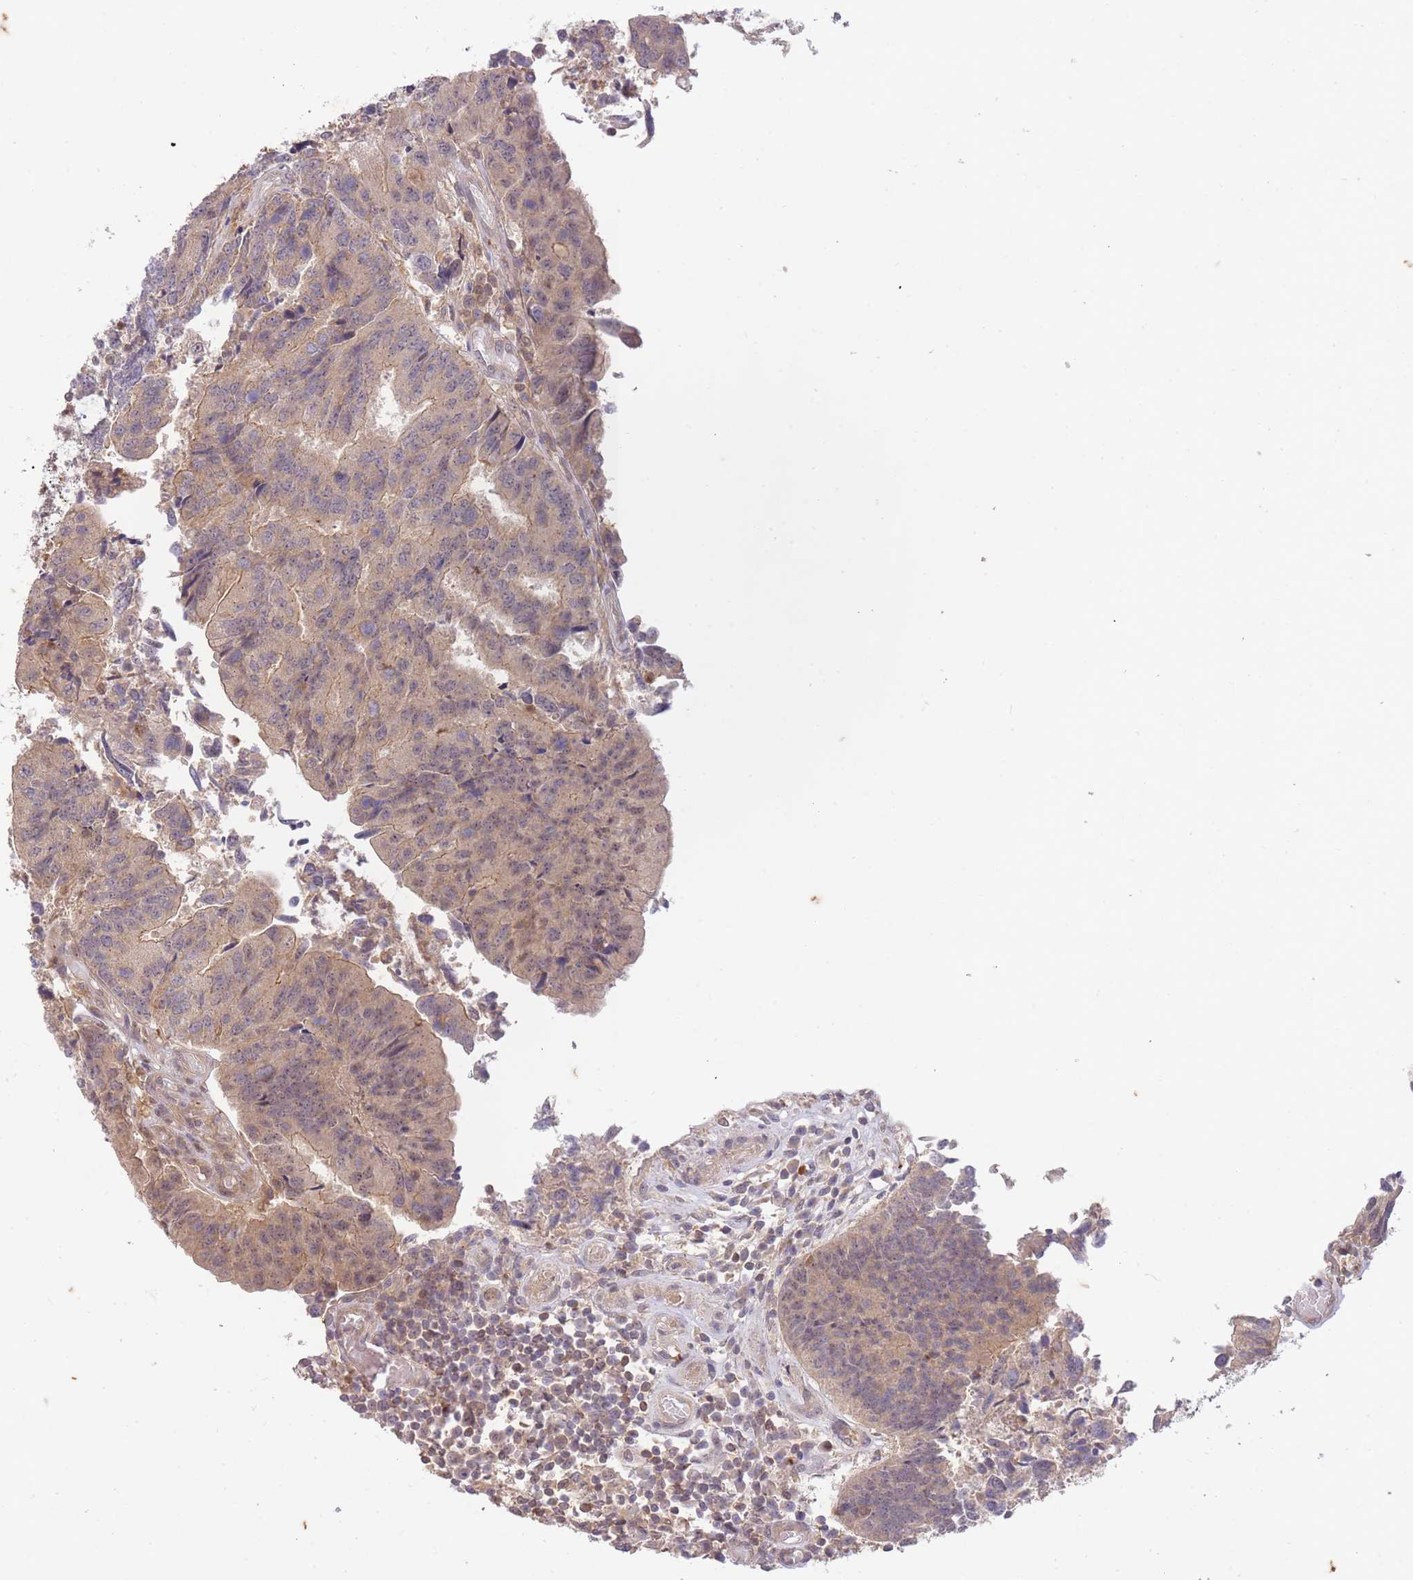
{"staining": {"intensity": "weak", "quantity": ">75%", "location": "cytoplasmic/membranous,nuclear"}, "tissue": "colorectal cancer", "cell_type": "Tumor cells", "image_type": "cancer", "snomed": [{"axis": "morphology", "description": "Adenocarcinoma, NOS"}, {"axis": "topography", "description": "Colon"}], "caption": "IHC (DAB) staining of colorectal adenocarcinoma demonstrates weak cytoplasmic/membranous and nuclear protein positivity in about >75% of tumor cells.", "gene": "ST8SIA4", "patient": {"sex": "female", "age": 67}}